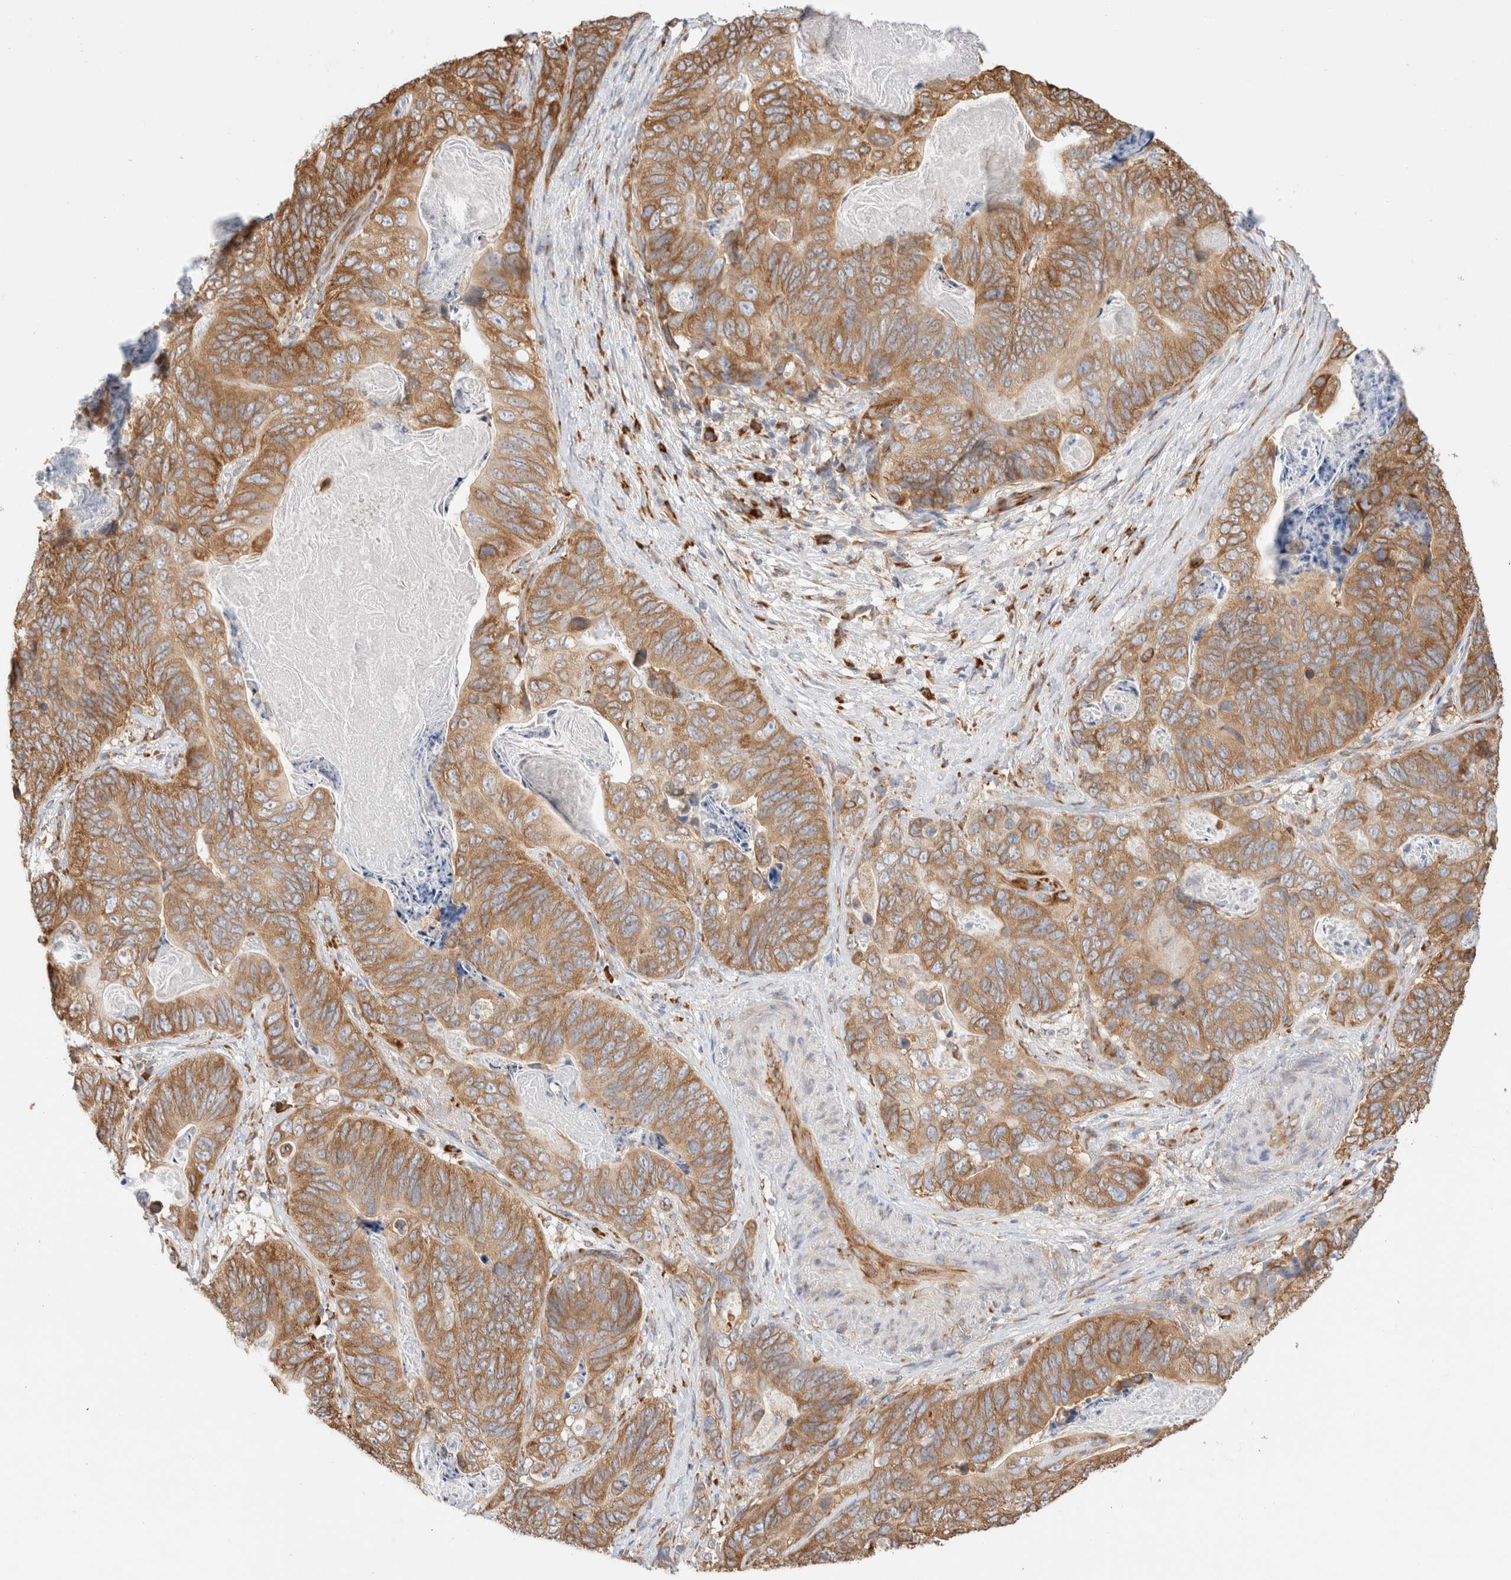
{"staining": {"intensity": "moderate", "quantity": ">75%", "location": "cytoplasmic/membranous"}, "tissue": "stomach cancer", "cell_type": "Tumor cells", "image_type": "cancer", "snomed": [{"axis": "morphology", "description": "Normal tissue, NOS"}, {"axis": "morphology", "description": "Adenocarcinoma, NOS"}, {"axis": "topography", "description": "Stomach"}], "caption": "Immunohistochemistry (IHC) image of stomach cancer stained for a protein (brown), which shows medium levels of moderate cytoplasmic/membranous expression in about >75% of tumor cells.", "gene": "ZC2HC1A", "patient": {"sex": "female", "age": 89}}